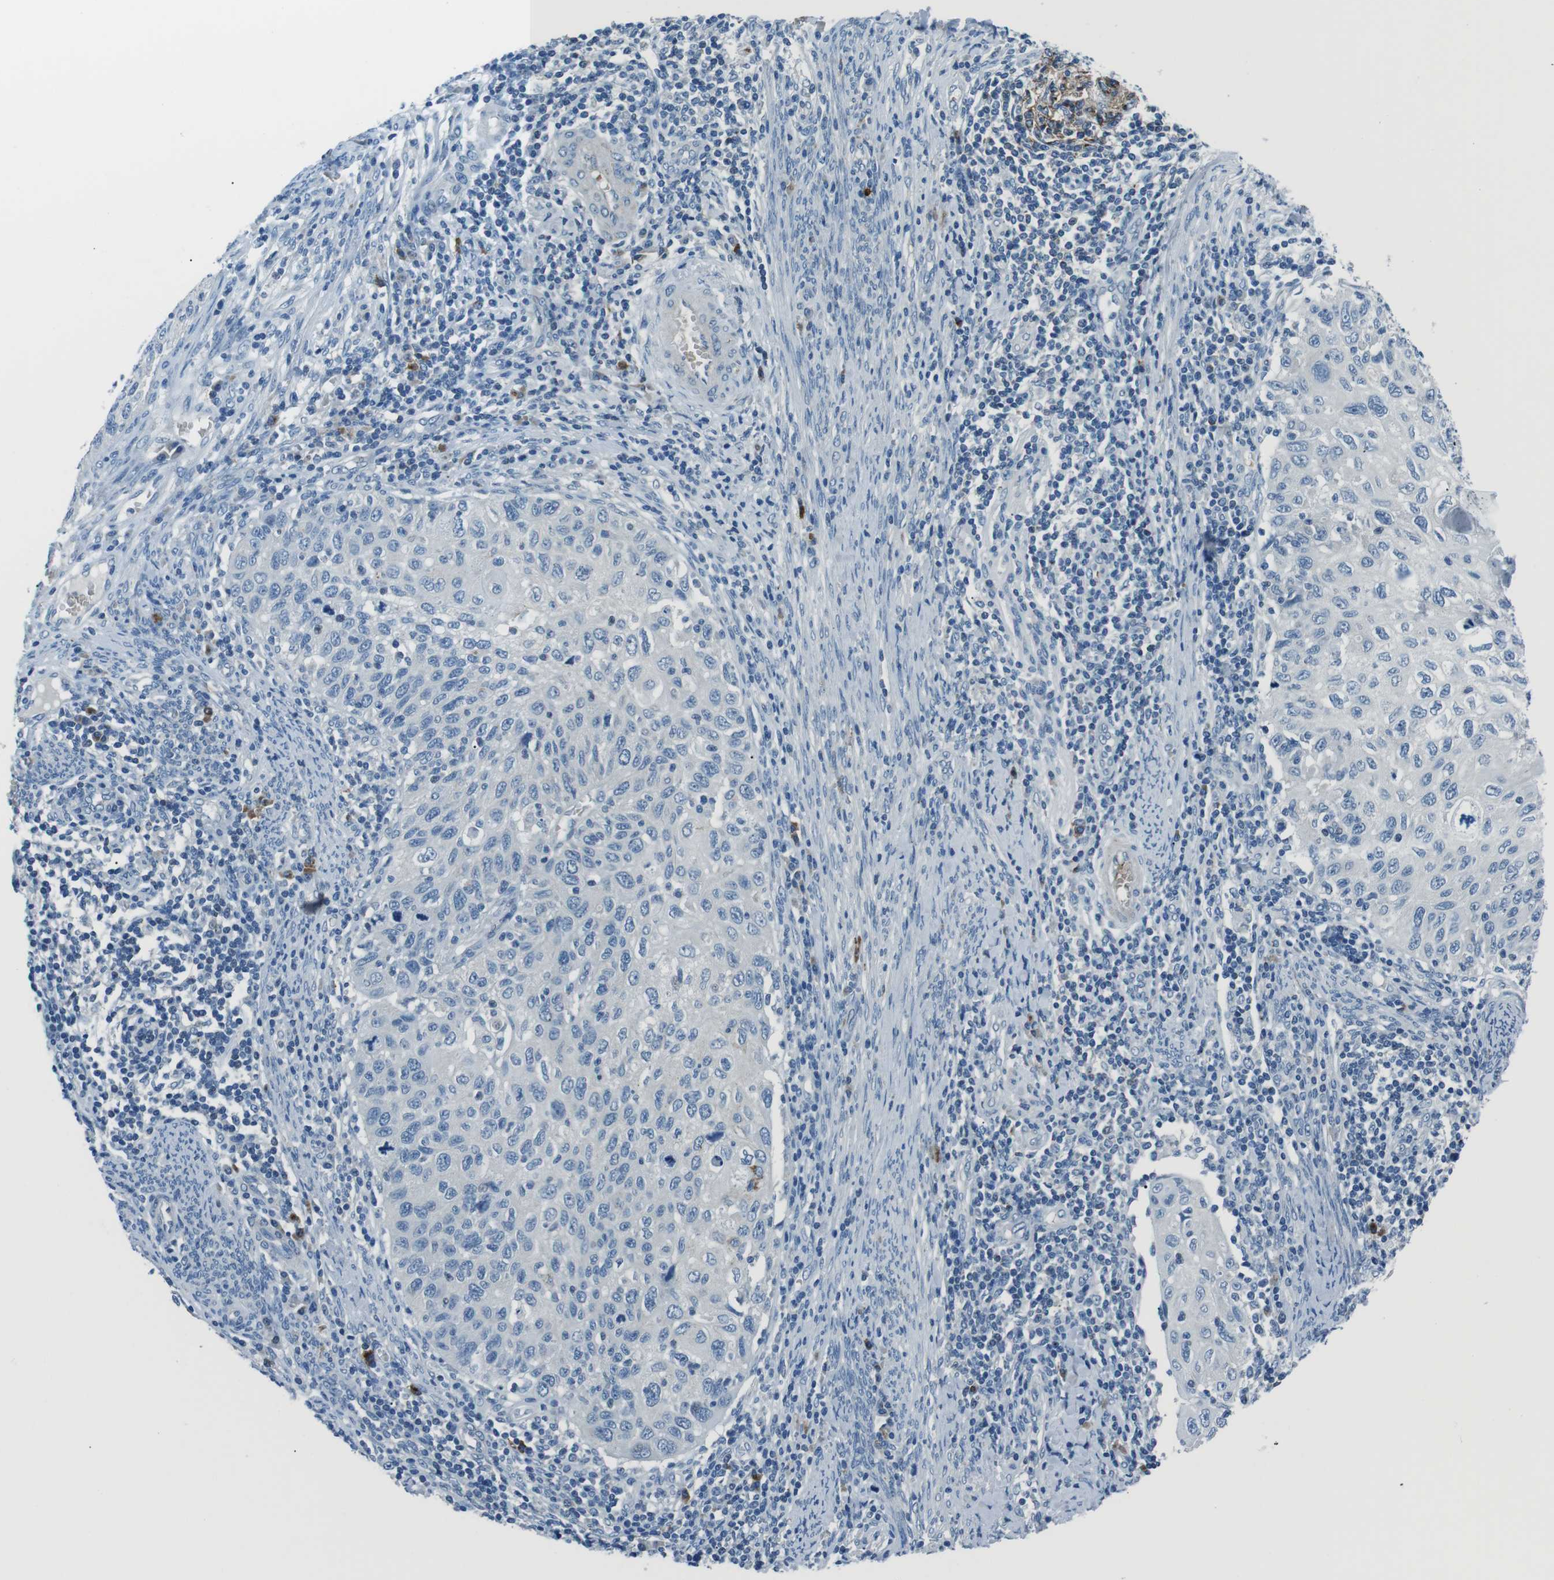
{"staining": {"intensity": "negative", "quantity": "none", "location": "none"}, "tissue": "cervical cancer", "cell_type": "Tumor cells", "image_type": "cancer", "snomed": [{"axis": "morphology", "description": "Squamous cell carcinoma, NOS"}, {"axis": "topography", "description": "Cervix"}], "caption": "Immunohistochemical staining of human cervical cancer displays no significant positivity in tumor cells. (Brightfield microscopy of DAB immunohistochemistry (IHC) at high magnification).", "gene": "ST6GAL1", "patient": {"sex": "female", "age": 70}}